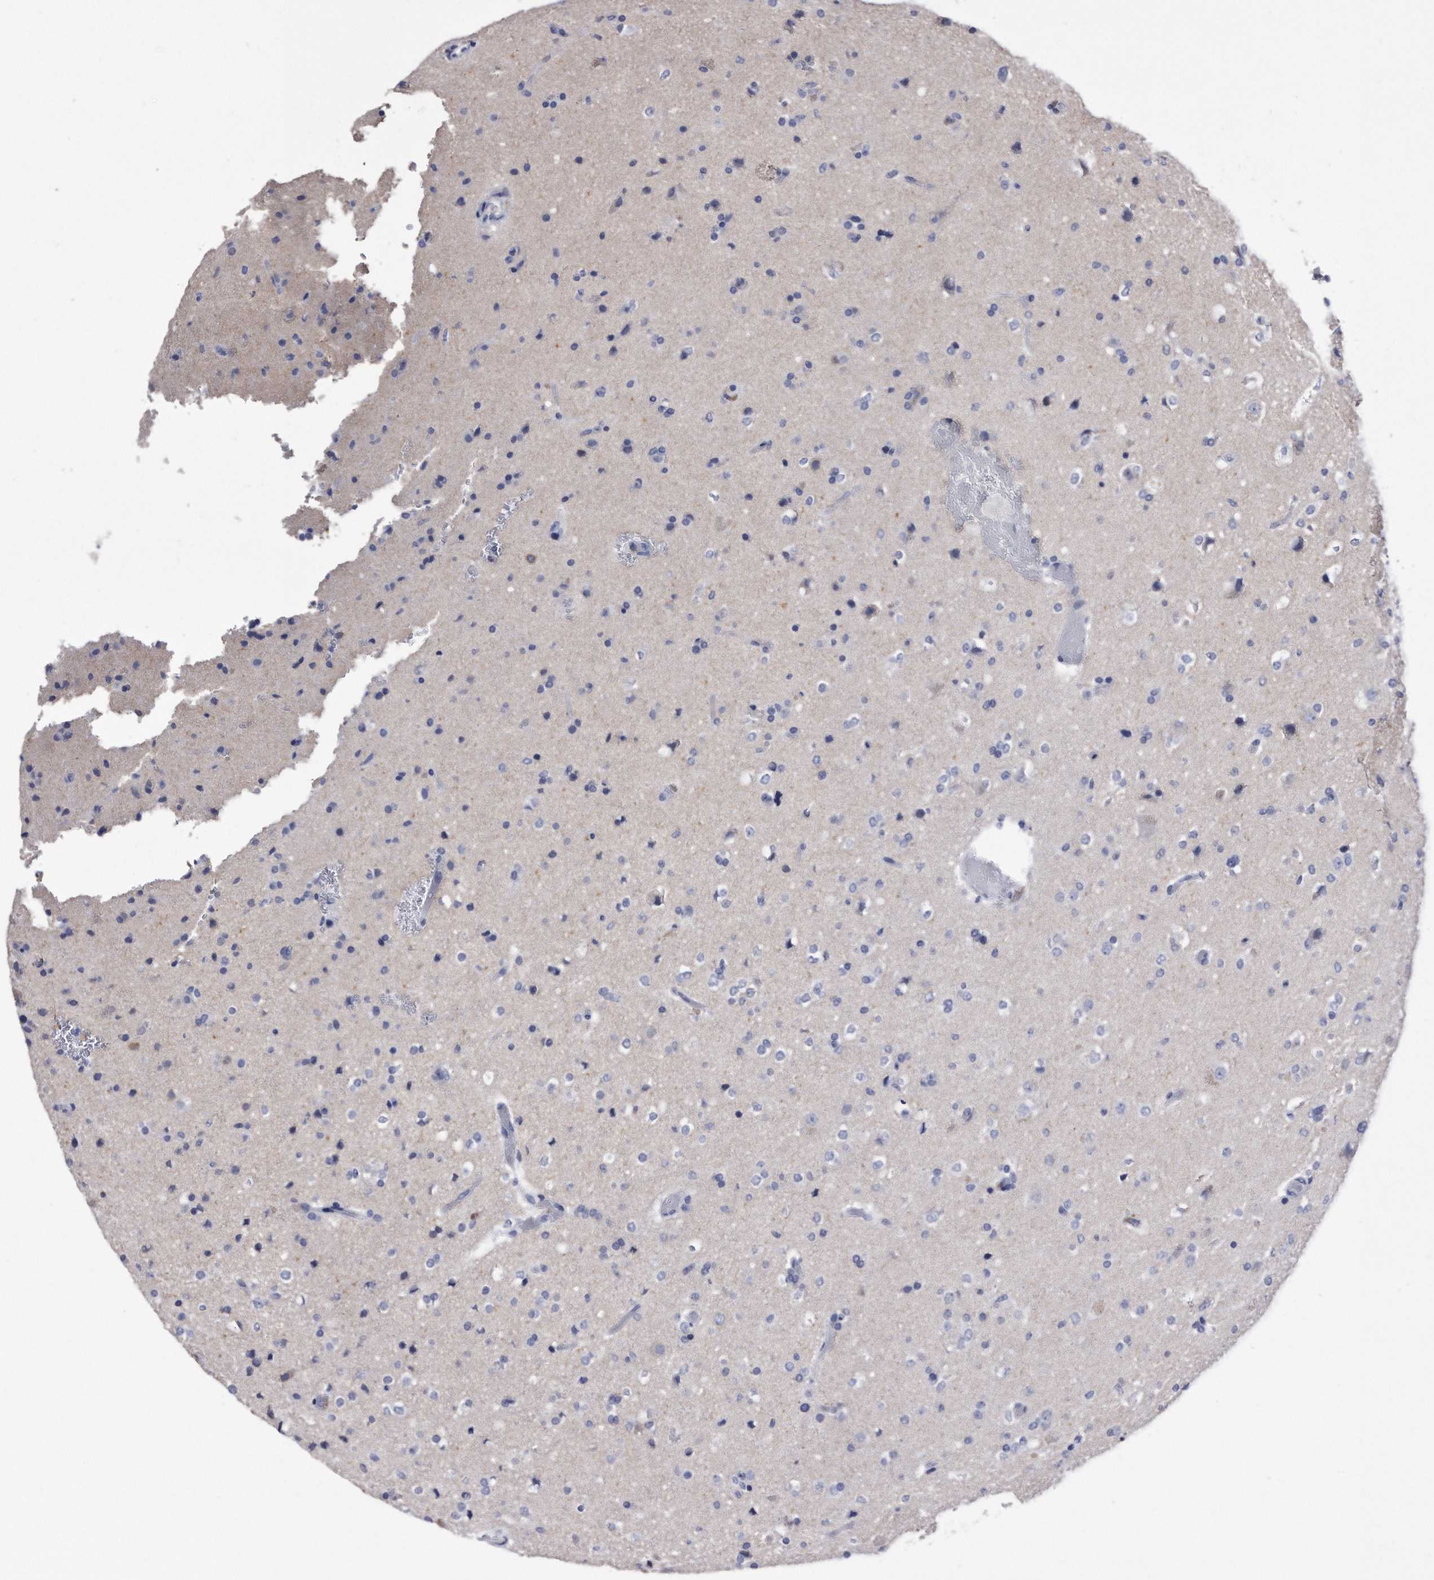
{"staining": {"intensity": "negative", "quantity": "none", "location": "none"}, "tissue": "glioma", "cell_type": "Tumor cells", "image_type": "cancer", "snomed": [{"axis": "morphology", "description": "Glioma, malignant, Low grade"}, {"axis": "topography", "description": "Brain"}], "caption": "The IHC photomicrograph has no significant positivity in tumor cells of malignant glioma (low-grade) tissue. Nuclei are stained in blue.", "gene": "KCTD8", "patient": {"sex": "male", "age": 65}}